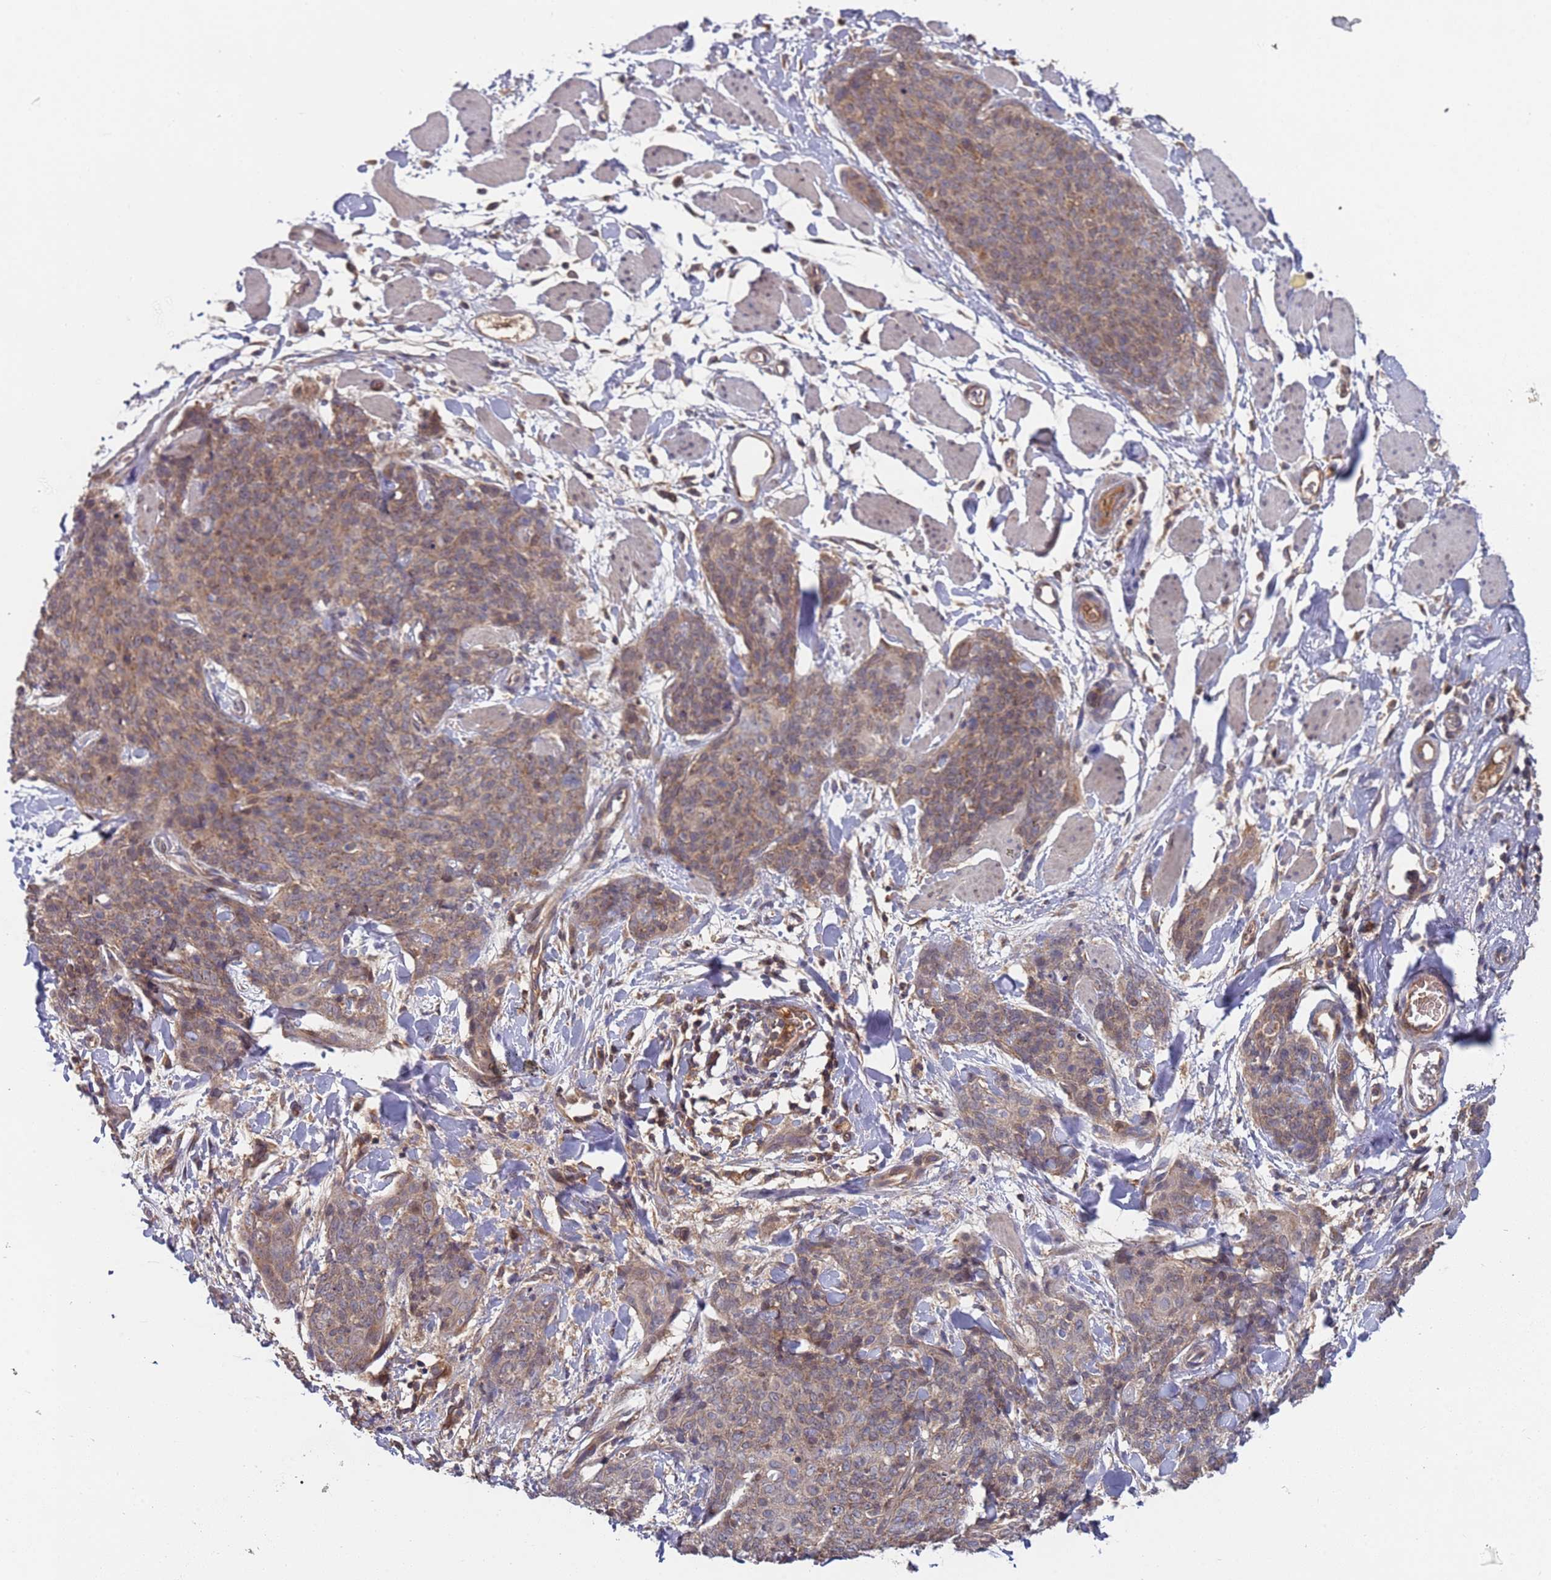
{"staining": {"intensity": "moderate", "quantity": ">75%", "location": "cytoplasmic/membranous"}, "tissue": "skin cancer", "cell_type": "Tumor cells", "image_type": "cancer", "snomed": [{"axis": "morphology", "description": "Squamous cell carcinoma, NOS"}, {"axis": "topography", "description": "Skin"}, {"axis": "topography", "description": "Vulva"}], "caption": "DAB (3,3'-diaminobenzidine) immunohistochemical staining of human skin cancer displays moderate cytoplasmic/membranous protein staining in about >75% of tumor cells. Using DAB (3,3'-diaminobenzidine) (brown) and hematoxylin (blue) stains, captured at high magnification using brightfield microscopy.", "gene": "OR5A2", "patient": {"sex": "female", "age": 85}}